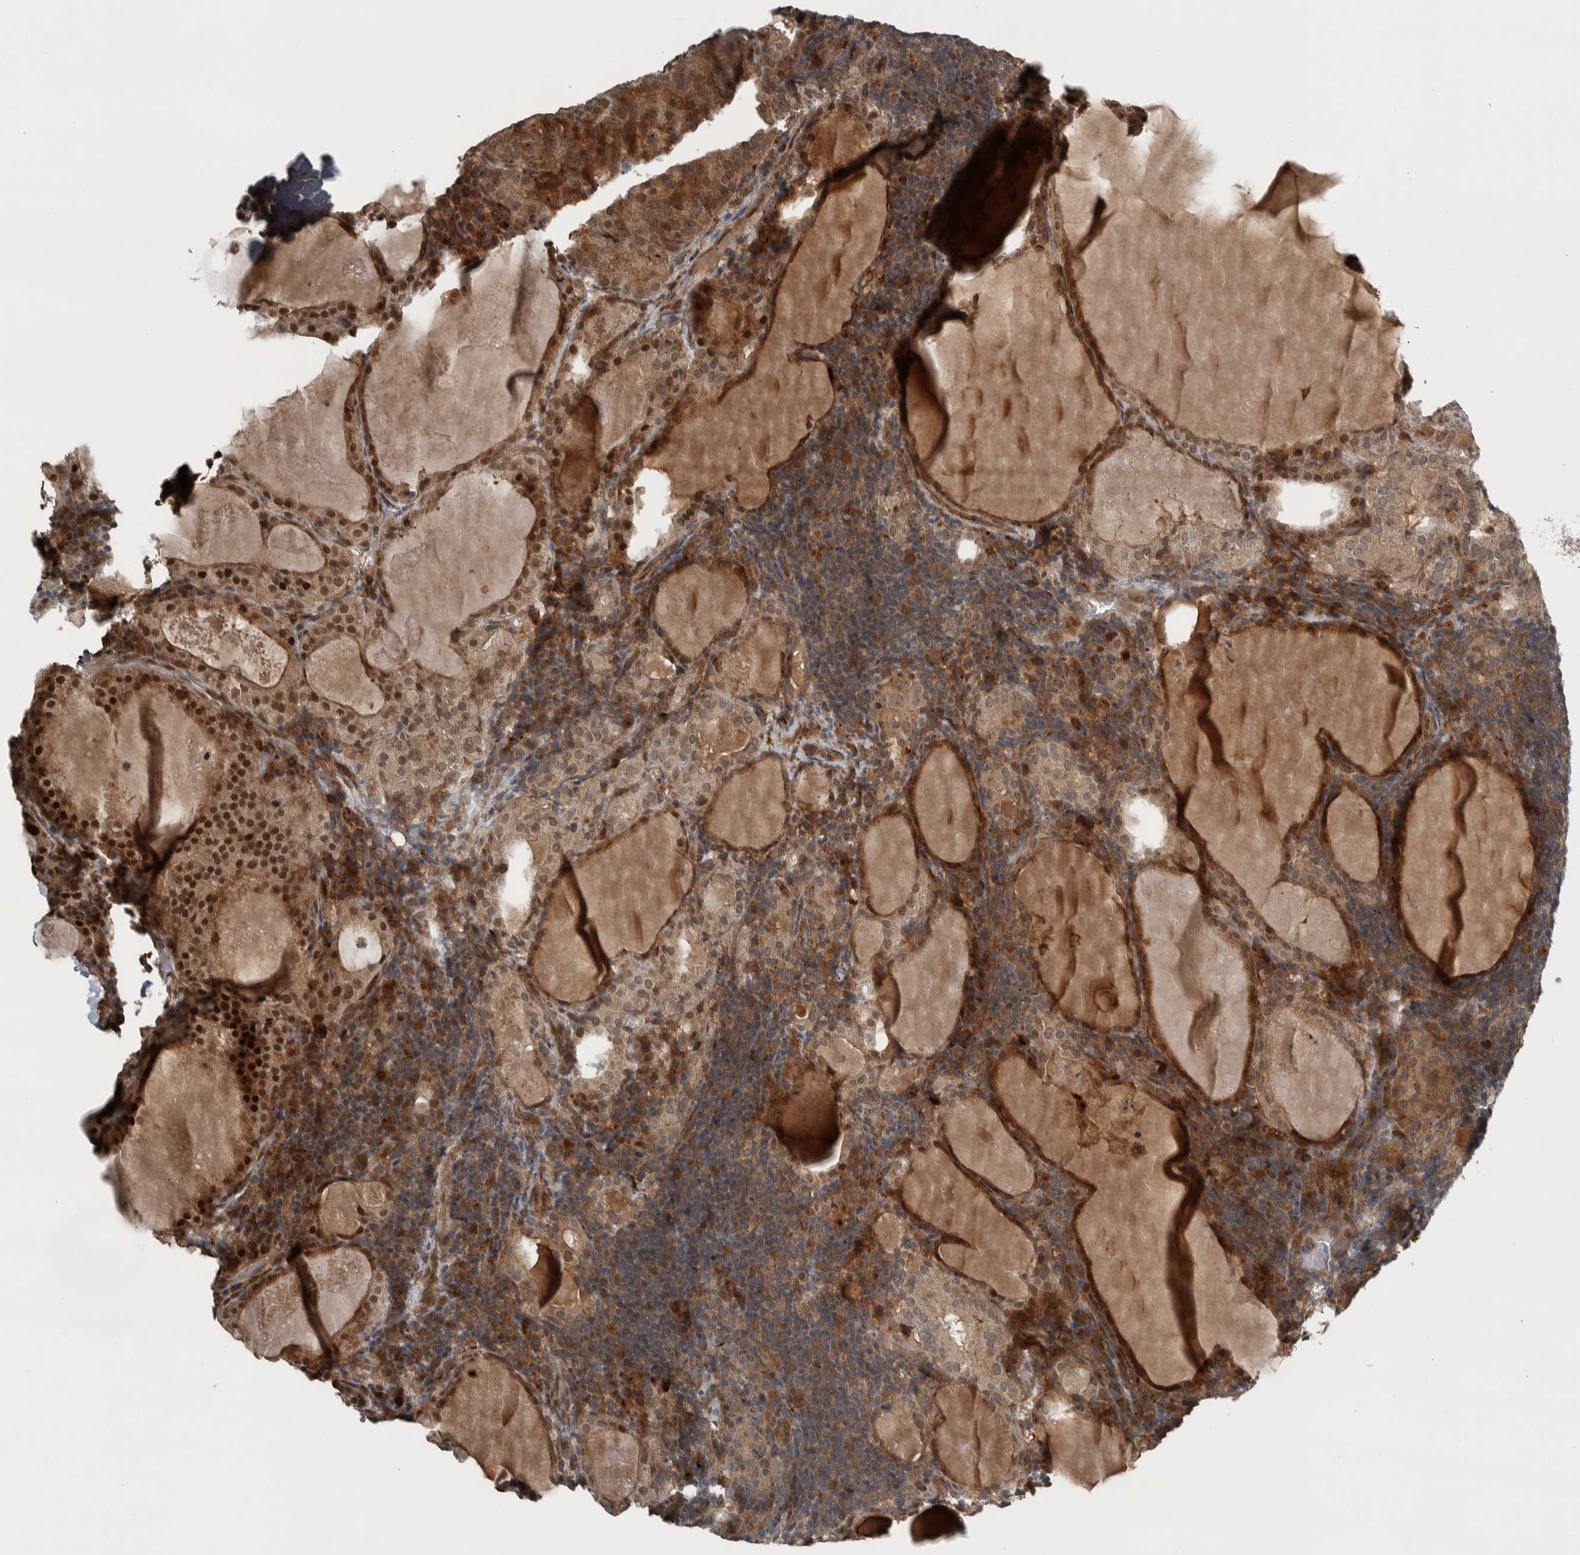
{"staining": {"intensity": "moderate", "quantity": ">75%", "location": "cytoplasmic/membranous,nuclear"}, "tissue": "thyroid cancer", "cell_type": "Tumor cells", "image_type": "cancer", "snomed": [{"axis": "morphology", "description": "Papillary adenocarcinoma, NOS"}, {"axis": "topography", "description": "Thyroid gland"}], "caption": "Moderate cytoplasmic/membranous and nuclear positivity for a protein is identified in about >75% of tumor cells of papillary adenocarcinoma (thyroid) using immunohistochemistry (IHC).", "gene": "XPO5", "patient": {"sex": "female", "age": 42}}